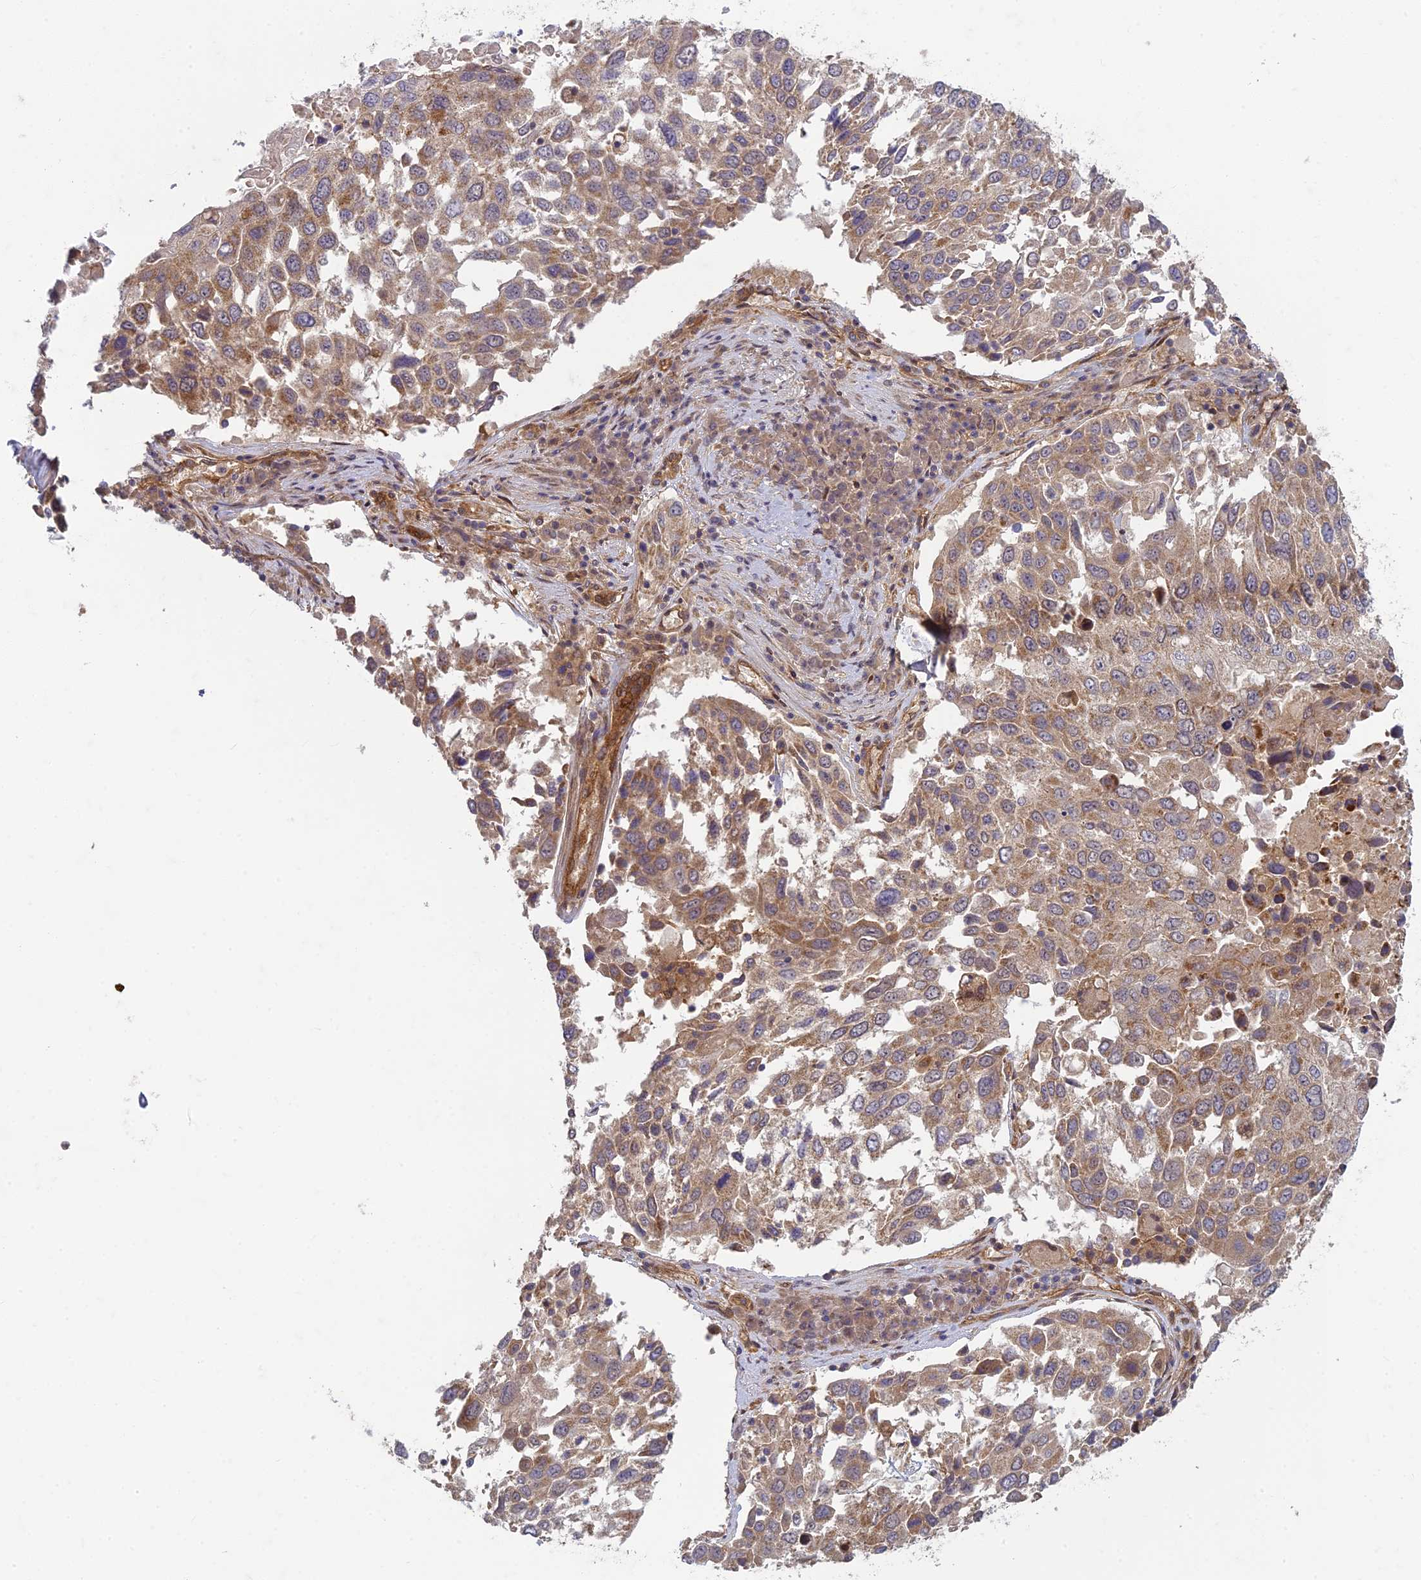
{"staining": {"intensity": "moderate", "quantity": ">75%", "location": "cytoplasmic/membranous"}, "tissue": "lung cancer", "cell_type": "Tumor cells", "image_type": "cancer", "snomed": [{"axis": "morphology", "description": "Squamous cell carcinoma, NOS"}, {"axis": "topography", "description": "Lung"}], "caption": "Human squamous cell carcinoma (lung) stained with a brown dye reveals moderate cytoplasmic/membranous positive staining in about >75% of tumor cells.", "gene": "TCF25", "patient": {"sex": "male", "age": 65}}